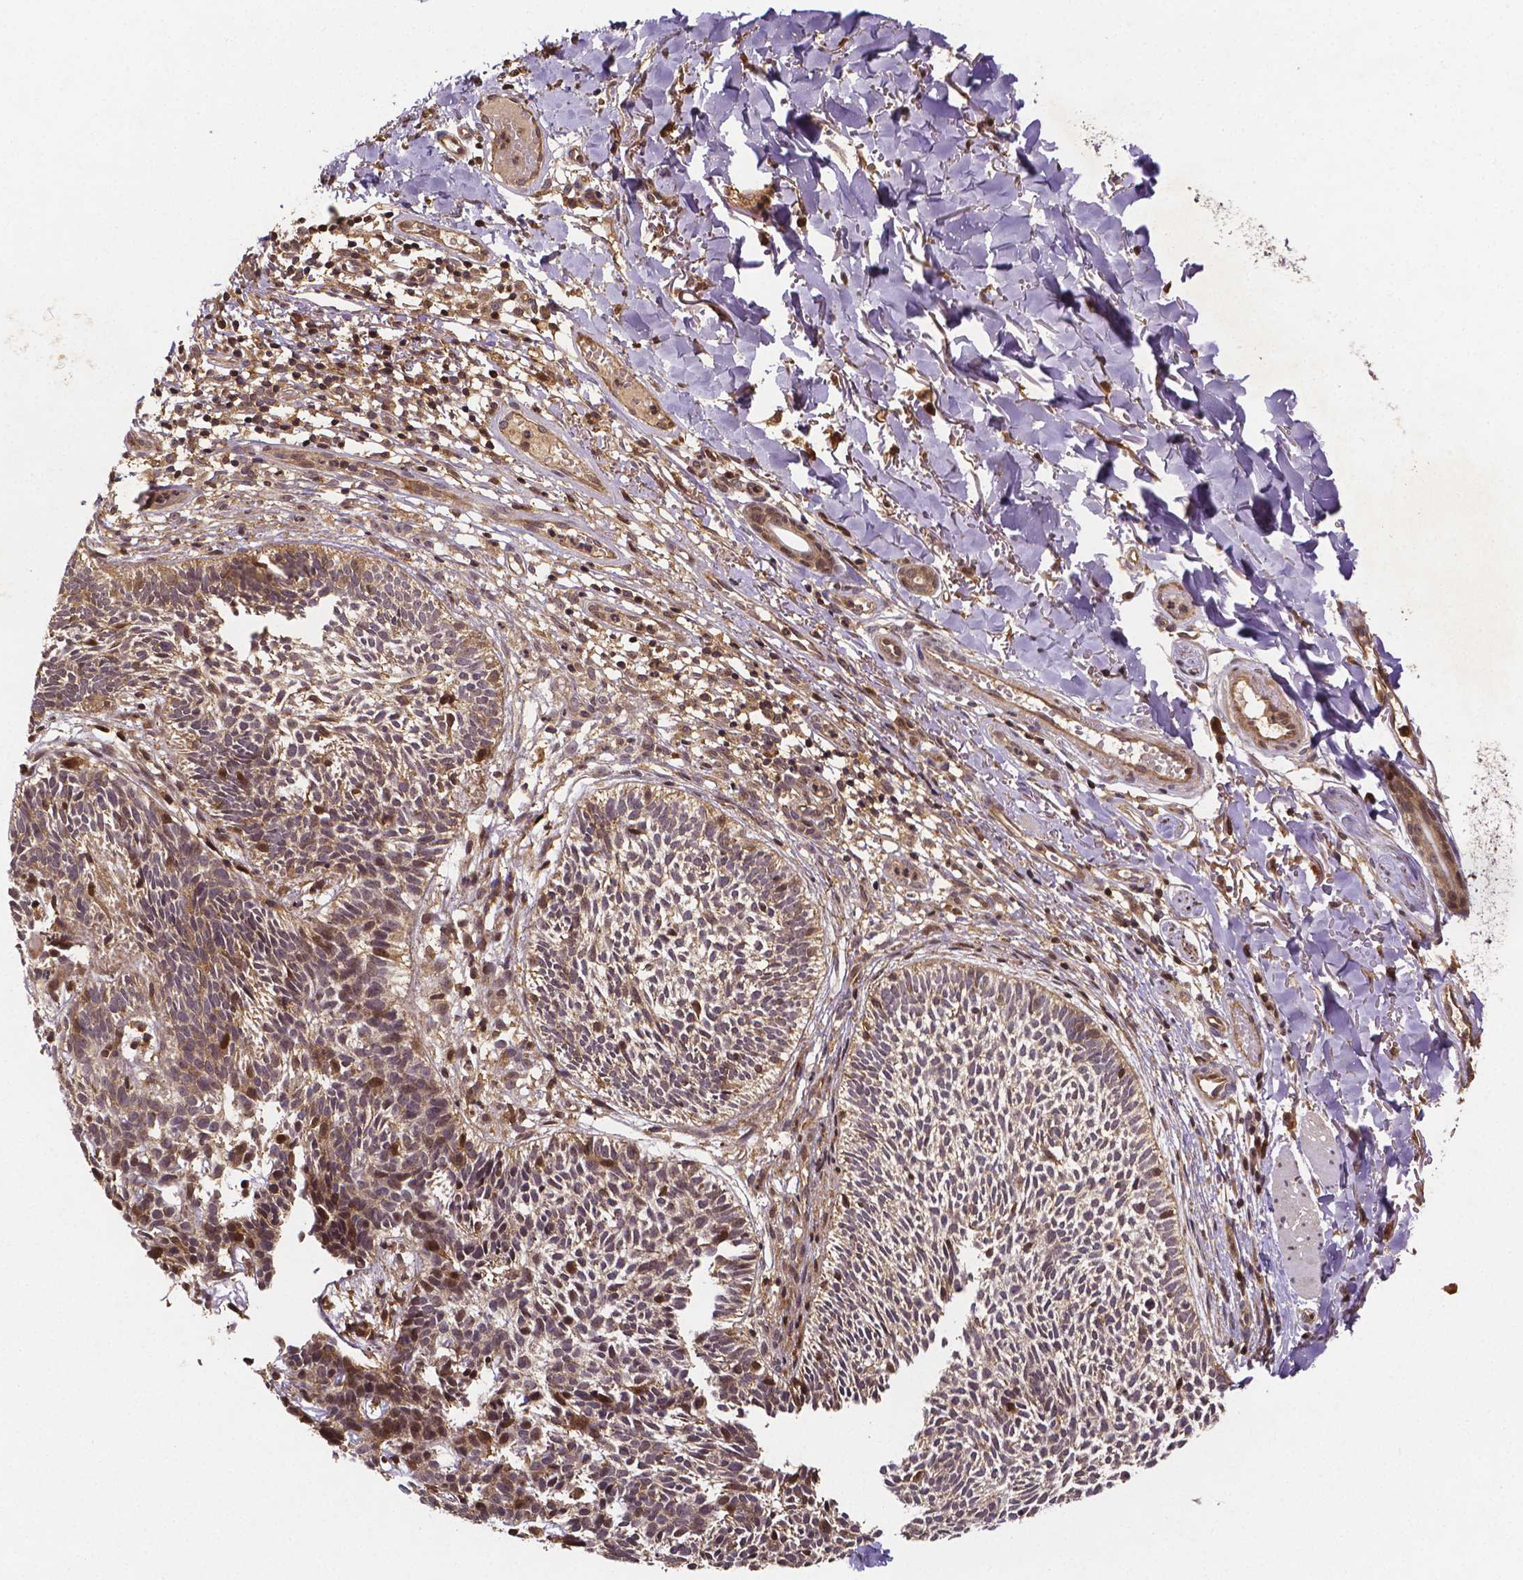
{"staining": {"intensity": "moderate", "quantity": ">75%", "location": "cytoplasmic/membranous"}, "tissue": "skin cancer", "cell_type": "Tumor cells", "image_type": "cancer", "snomed": [{"axis": "morphology", "description": "Basal cell carcinoma"}, {"axis": "topography", "description": "Skin"}], "caption": "An image showing moderate cytoplasmic/membranous expression in approximately >75% of tumor cells in skin cancer, as visualized by brown immunohistochemical staining.", "gene": "RNF123", "patient": {"sex": "male", "age": 78}}